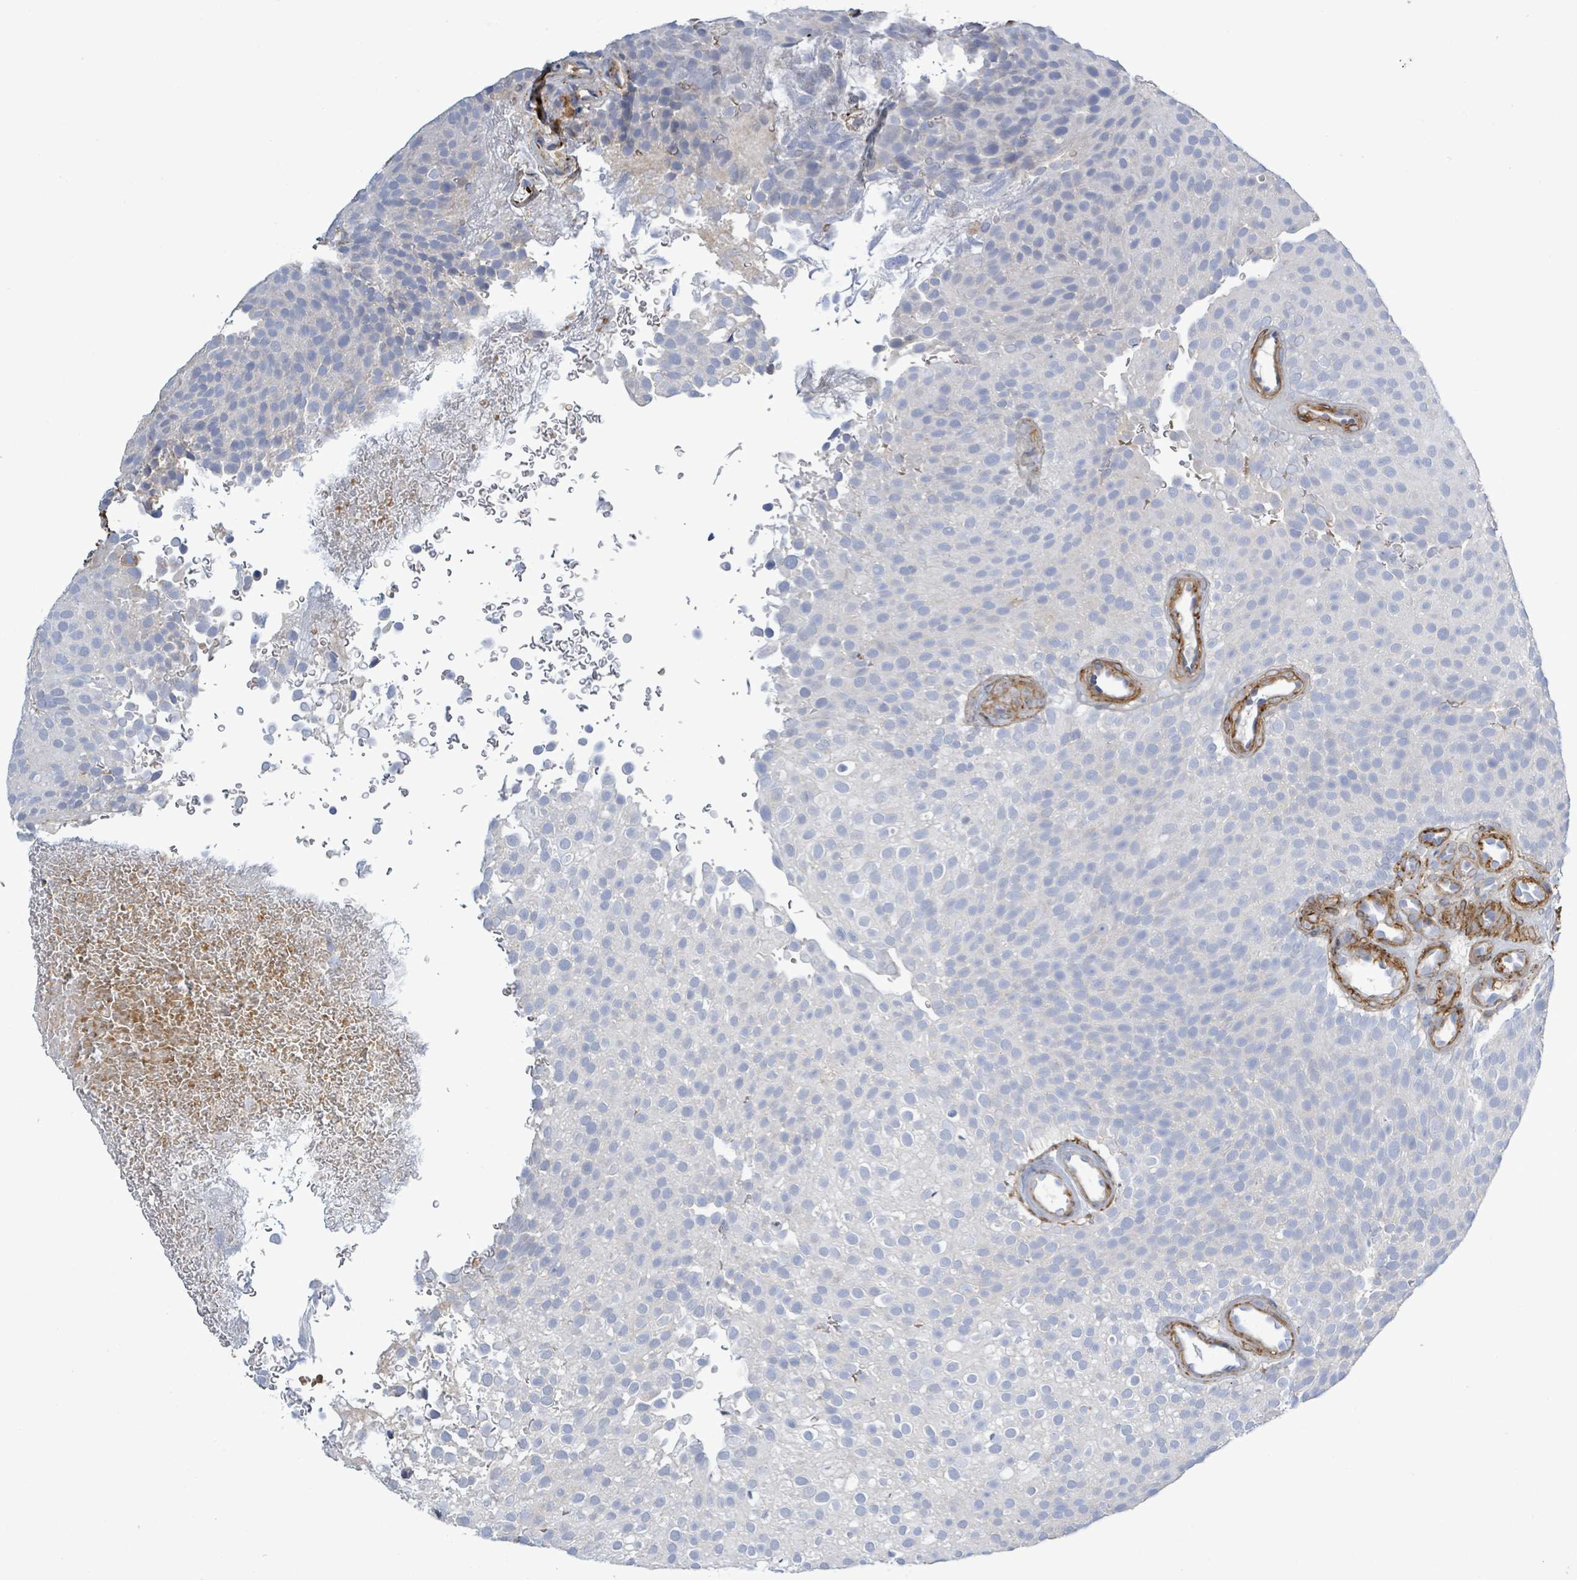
{"staining": {"intensity": "negative", "quantity": "none", "location": "none"}, "tissue": "urothelial cancer", "cell_type": "Tumor cells", "image_type": "cancer", "snomed": [{"axis": "morphology", "description": "Urothelial carcinoma, Low grade"}, {"axis": "topography", "description": "Urinary bladder"}], "caption": "This image is of low-grade urothelial carcinoma stained with immunohistochemistry (IHC) to label a protein in brown with the nuclei are counter-stained blue. There is no staining in tumor cells. The staining is performed using DAB brown chromogen with nuclei counter-stained in using hematoxylin.", "gene": "DMRTC1B", "patient": {"sex": "male", "age": 78}}